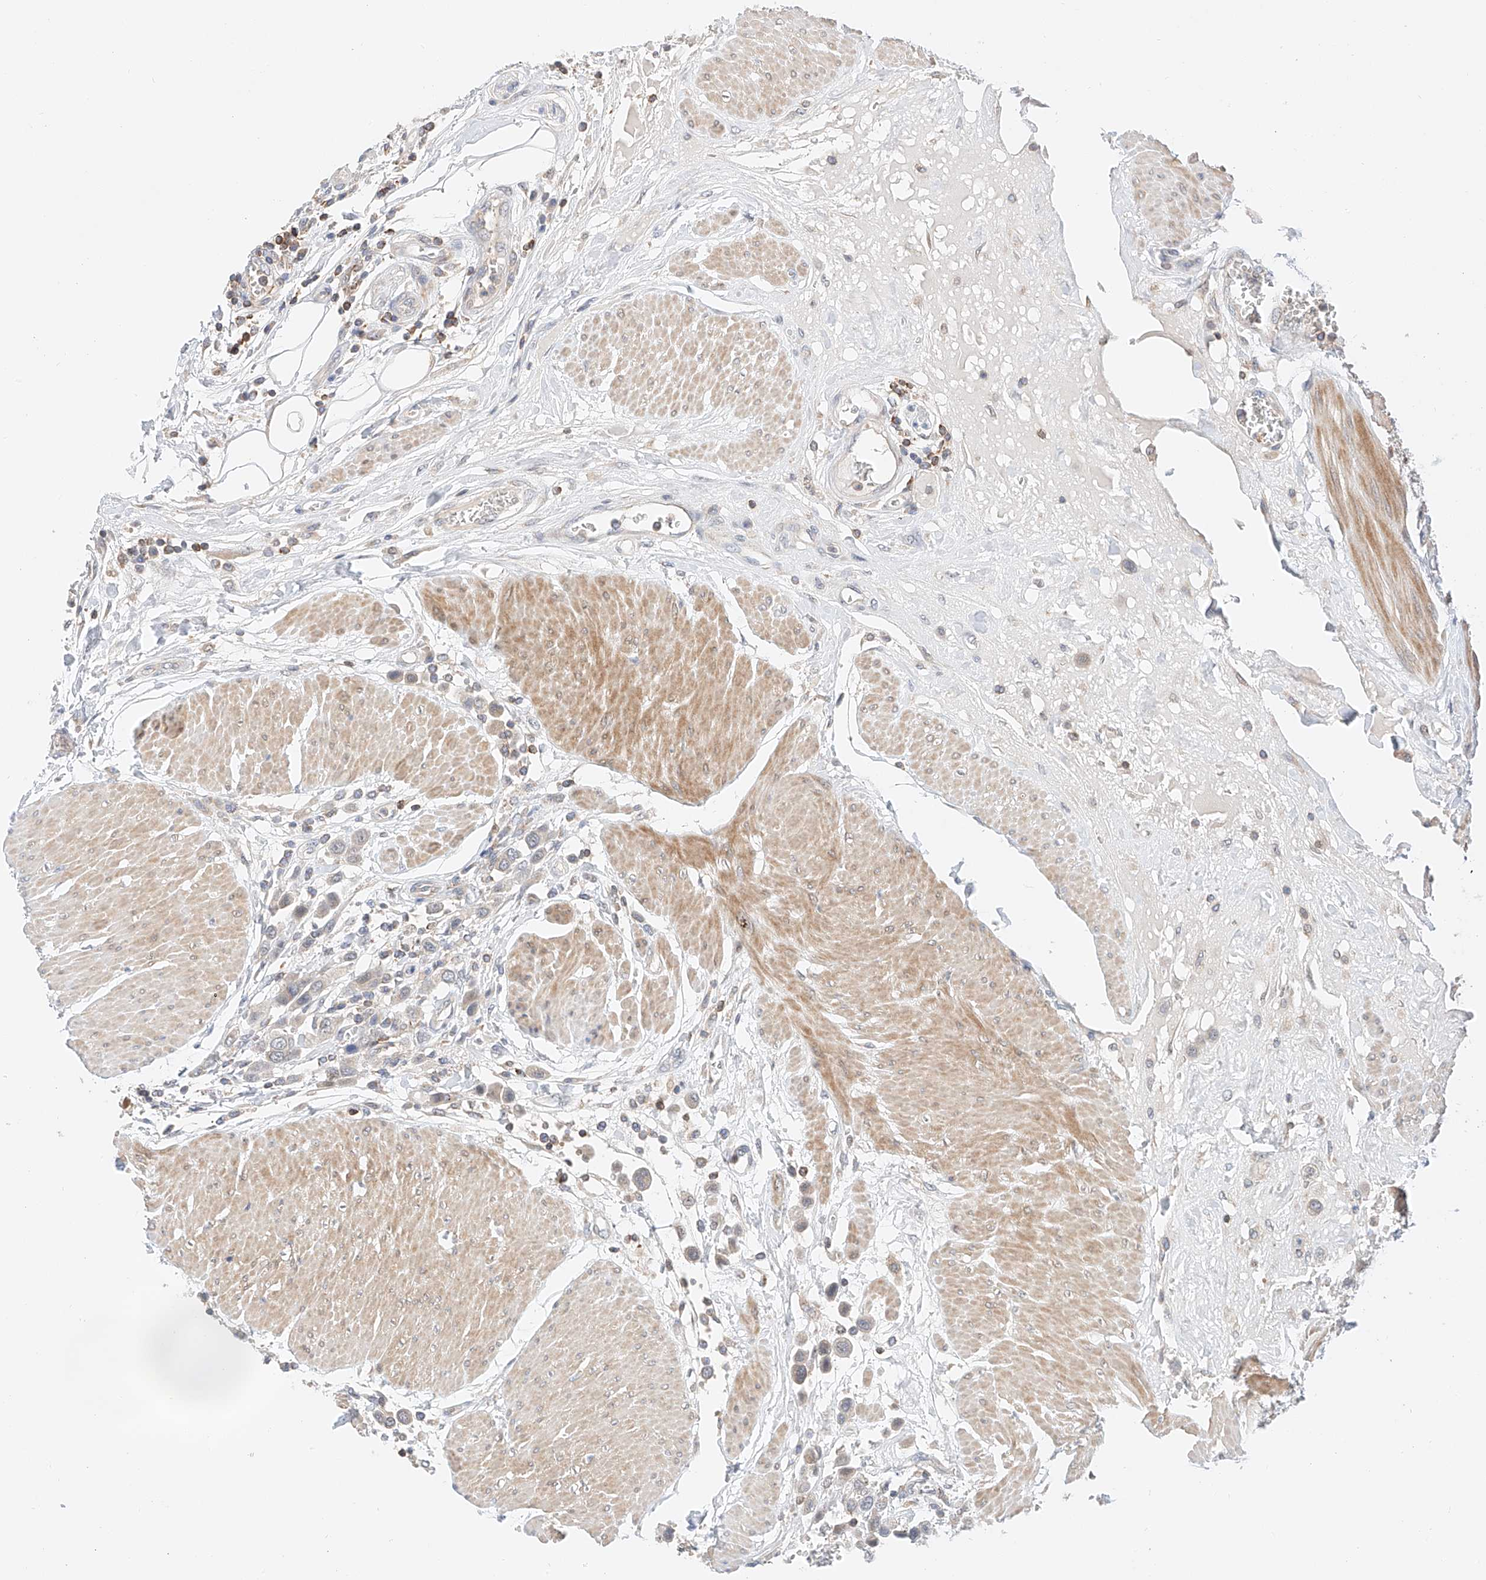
{"staining": {"intensity": "negative", "quantity": "none", "location": "none"}, "tissue": "urothelial cancer", "cell_type": "Tumor cells", "image_type": "cancer", "snomed": [{"axis": "morphology", "description": "Urothelial carcinoma, High grade"}, {"axis": "topography", "description": "Urinary bladder"}], "caption": "Tumor cells are negative for protein expression in human urothelial cancer.", "gene": "MFN2", "patient": {"sex": "male", "age": 50}}